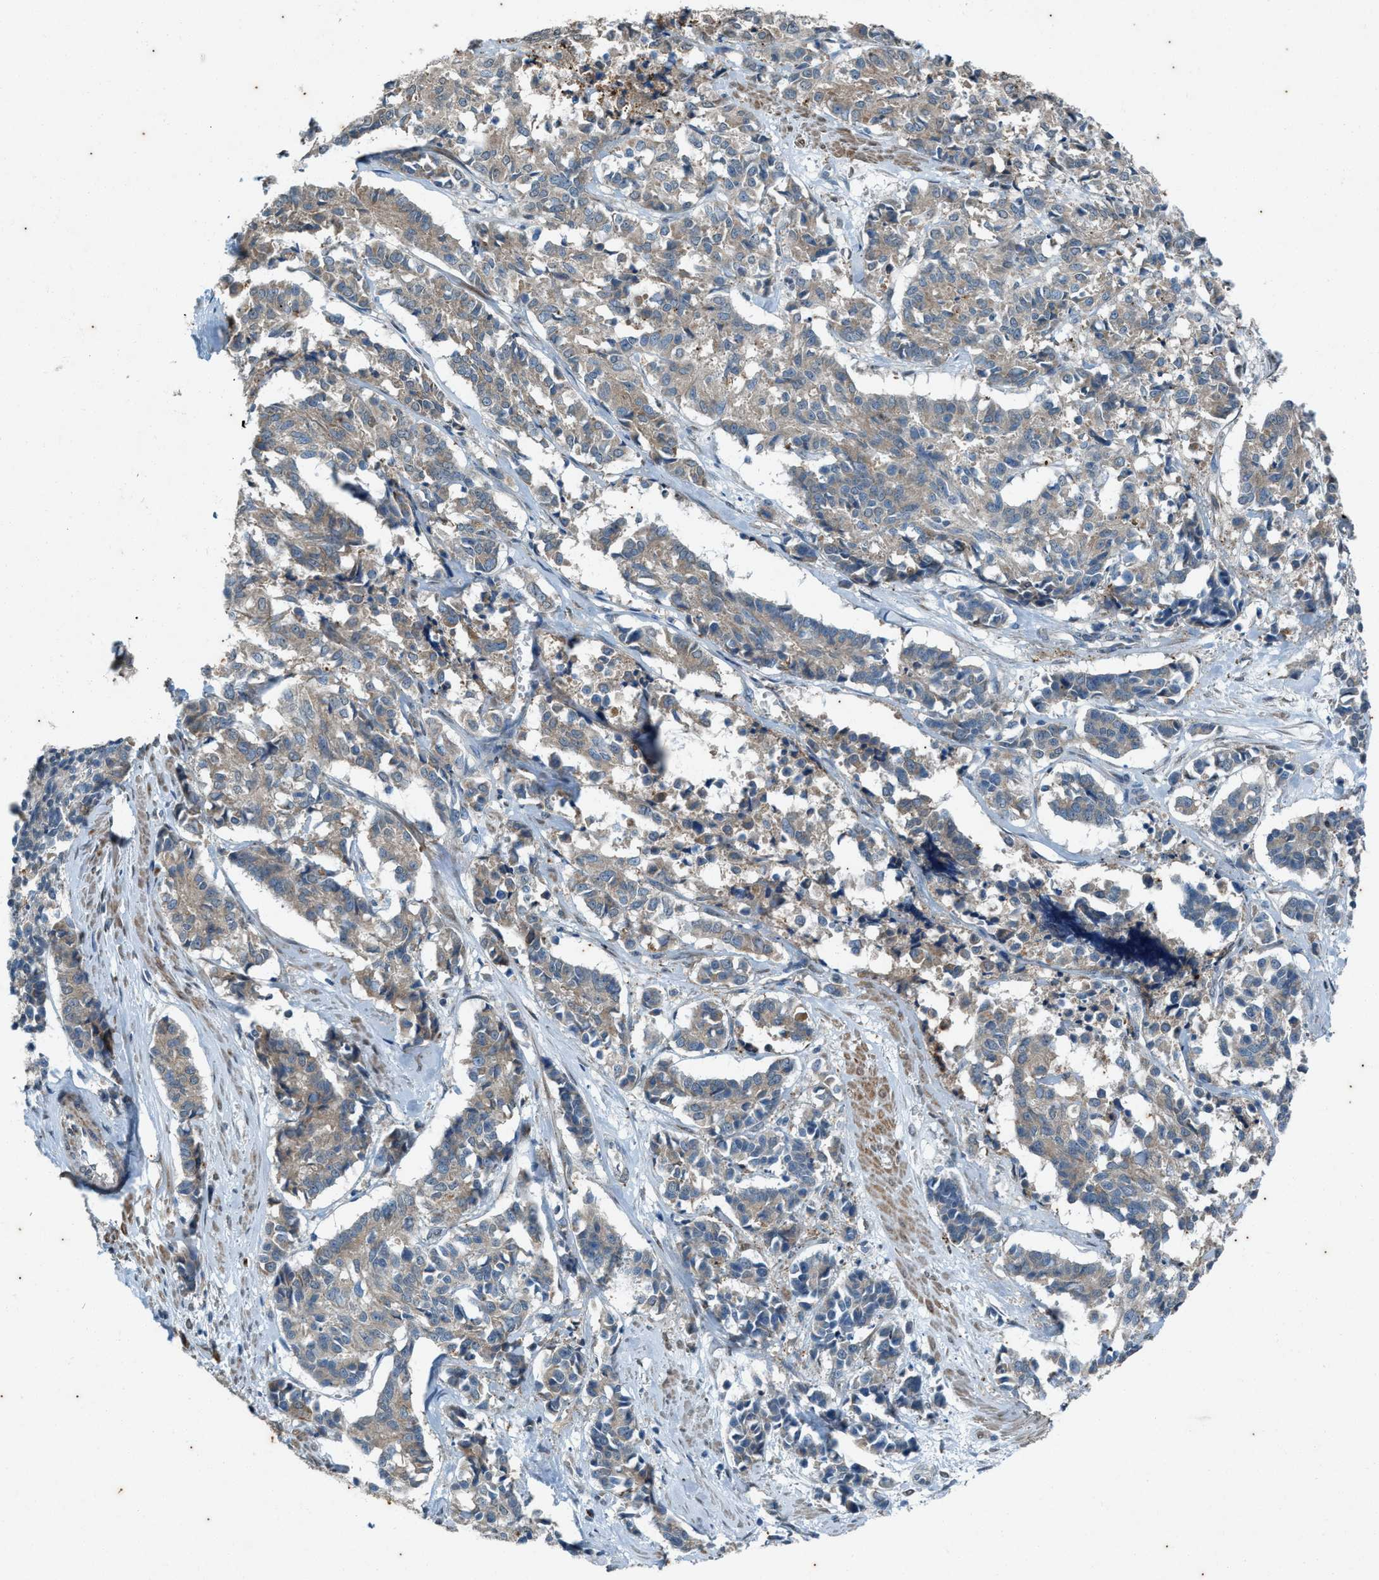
{"staining": {"intensity": "weak", "quantity": ">75%", "location": "cytoplasmic/membranous"}, "tissue": "cervical cancer", "cell_type": "Tumor cells", "image_type": "cancer", "snomed": [{"axis": "morphology", "description": "Squamous cell carcinoma, NOS"}, {"axis": "topography", "description": "Cervix"}], "caption": "IHC micrograph of neoplastic tissue: human cervical cancer (squamous cell carcinoma) stained using immunohistochemistry (IHC) shows low levels of weak protein expression localized specifically in the cytoplasmic/membranous of tumor cells, appearing as a cytoplasmic/membranous brown color.", "gene": "CHPF2", "patient": {"sex": "female", "age": 35}}